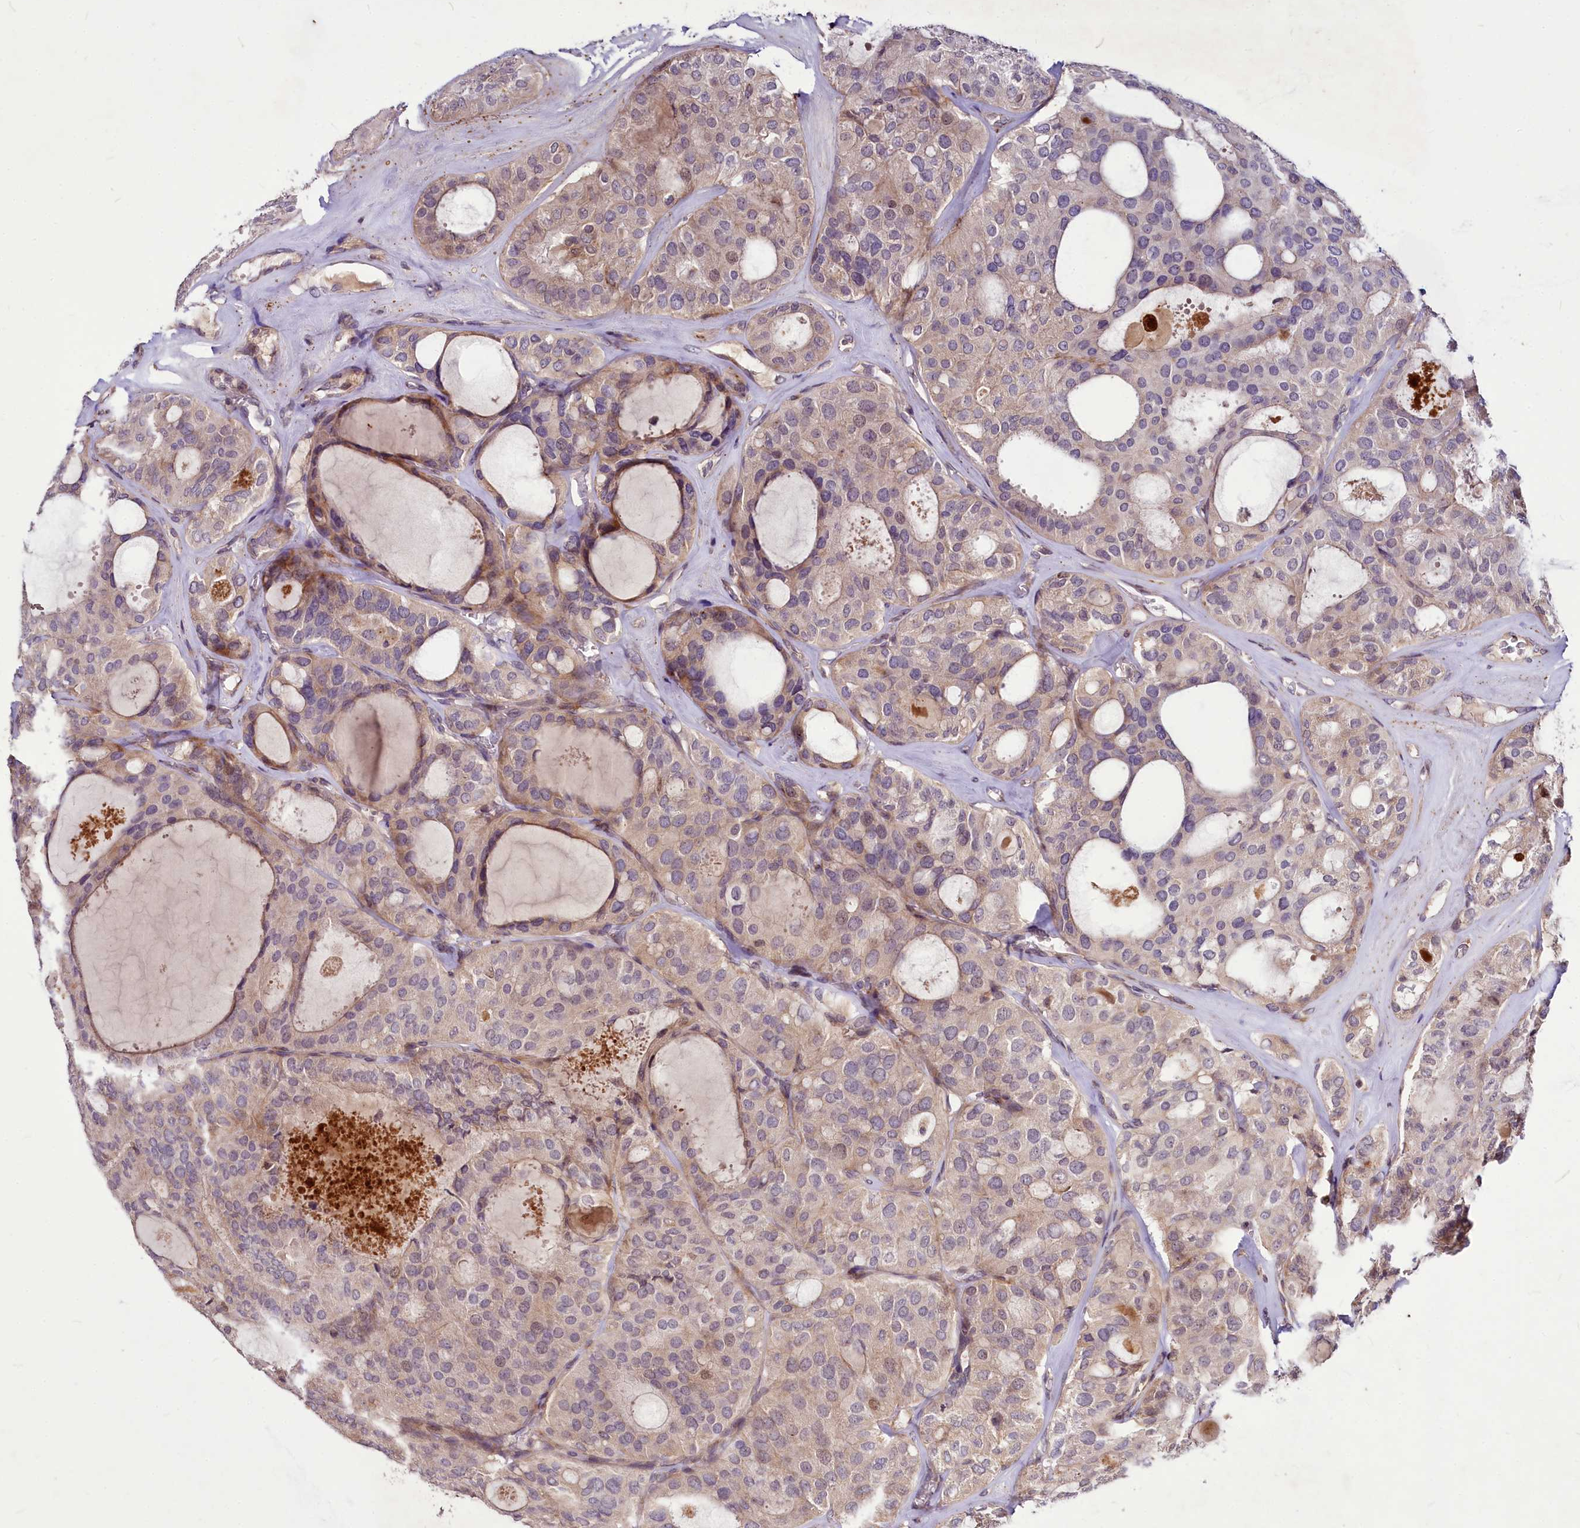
{"staining": {"intensity": "weak", "quantity": "<25%", "location": "cytoplasmic/membranous"}, "tissue": "thyroid cancer", "cell_type": "Tumor cells", "image_type": "cancer", "snomed": [{"axis": "morphology", "description": "Follicular adenoma carcinoma, NOS"}, {"axis": "topography", "description": "Thyroid gland"}], "caption": "Immunohistochemistry (IHC) photomicrograph of thyroid cancer (follicular adenoma carcinoma) stained for a protein (brown), which demonstrates no expression in tumor cells. The staining is performed using DAB brown chromogen with nuclei counter-stained in using hematoxylin.", "gene": "C11orf86", "patient": {"sex": "male", "age": 75}}